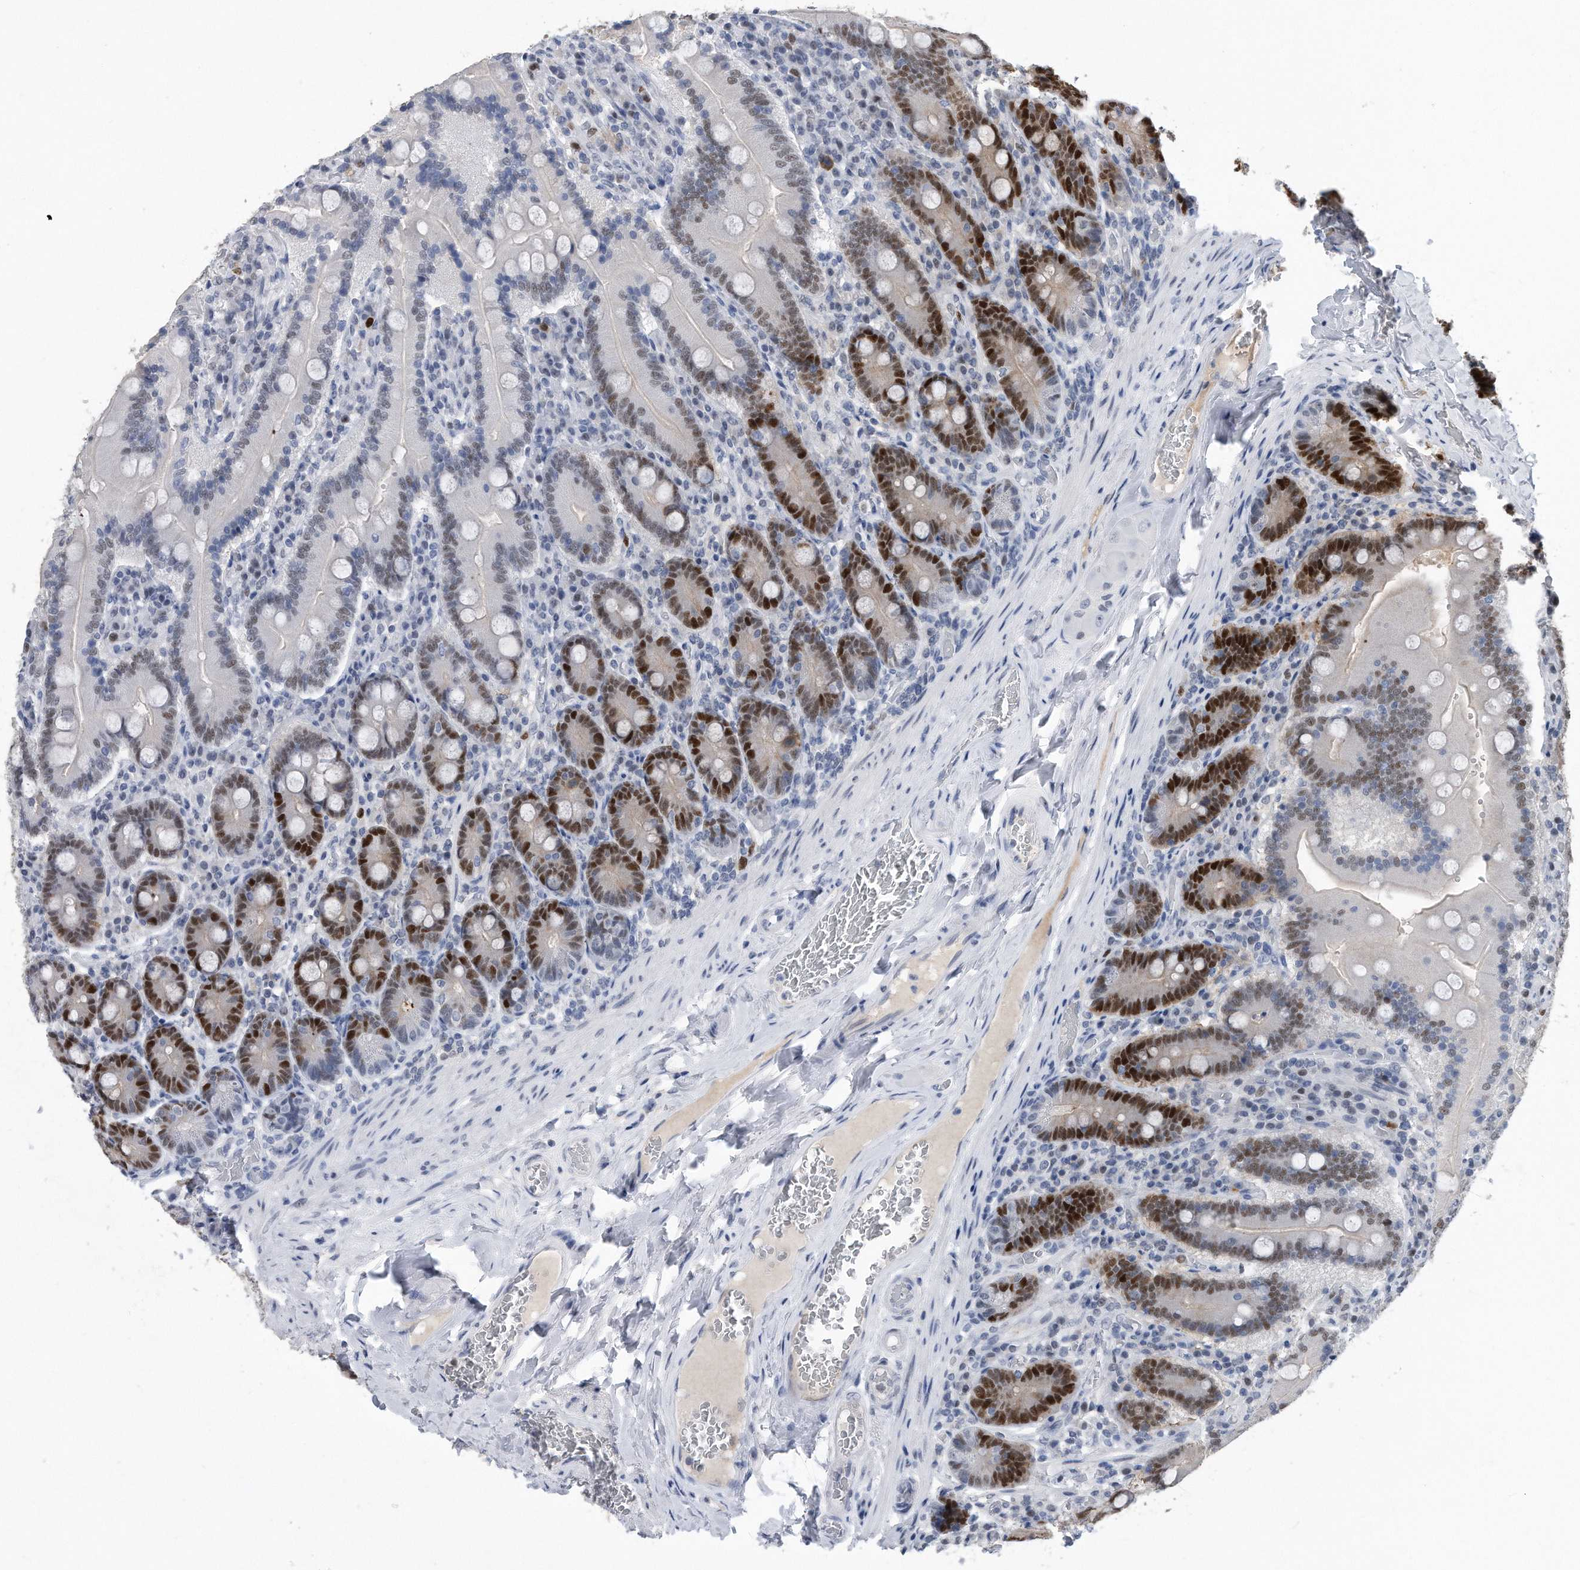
{"staining": {"intensity": "strong", "quantity": "<25%", "location": "nuclear"}, "tissue": "duodenum", "cell_type": "Glandular cells", "image_type": "normal", "snomed": [{"axis": "morphology", "description": "Normal tissue, NOS"}, {"axis": "topography", "description": "Duodenum"}], "caption": "Duodenum stained with a protein marker displays strong staining in glandular cells.", "gene": "PCNA", "patient": {"sex": "female", "age": 62}}